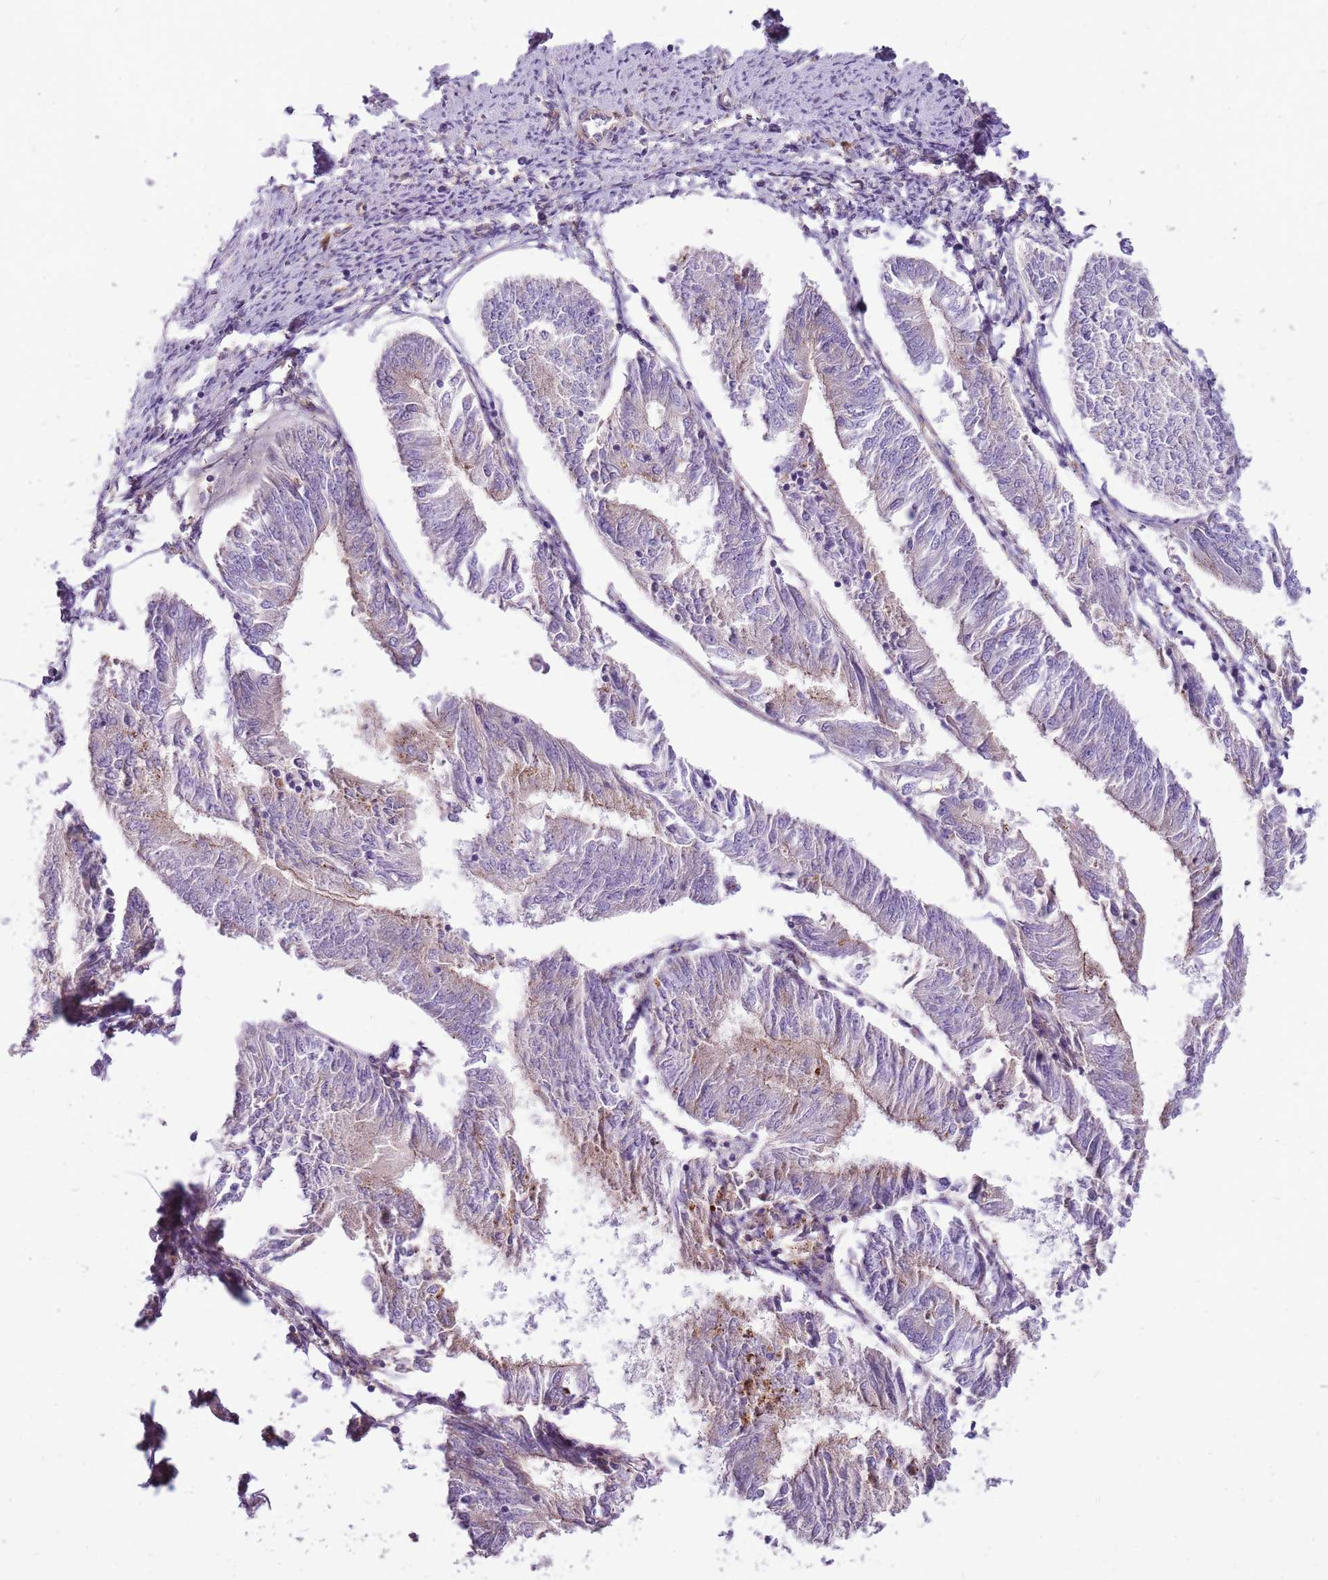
{"staining": {"intensity": "weak", "quantity": "<25%", "location": "cytoplasmic/membranous"}, "tissue": "endometrial cancer", "cell_type": "Tumor cells", "image_type": "cancer", "snomed": [{"axis": "morphology", "description": "Adenocarcinoma, NOS"}, {"axis": "topography", "description": "Endometrium"}], "caption": "High power microscopy image of an IHC image of endometrial cancer, revealing no significant expression in tumor cells.", "gene": "NTN4", "patient": {"sex": "female", "age": 58}}